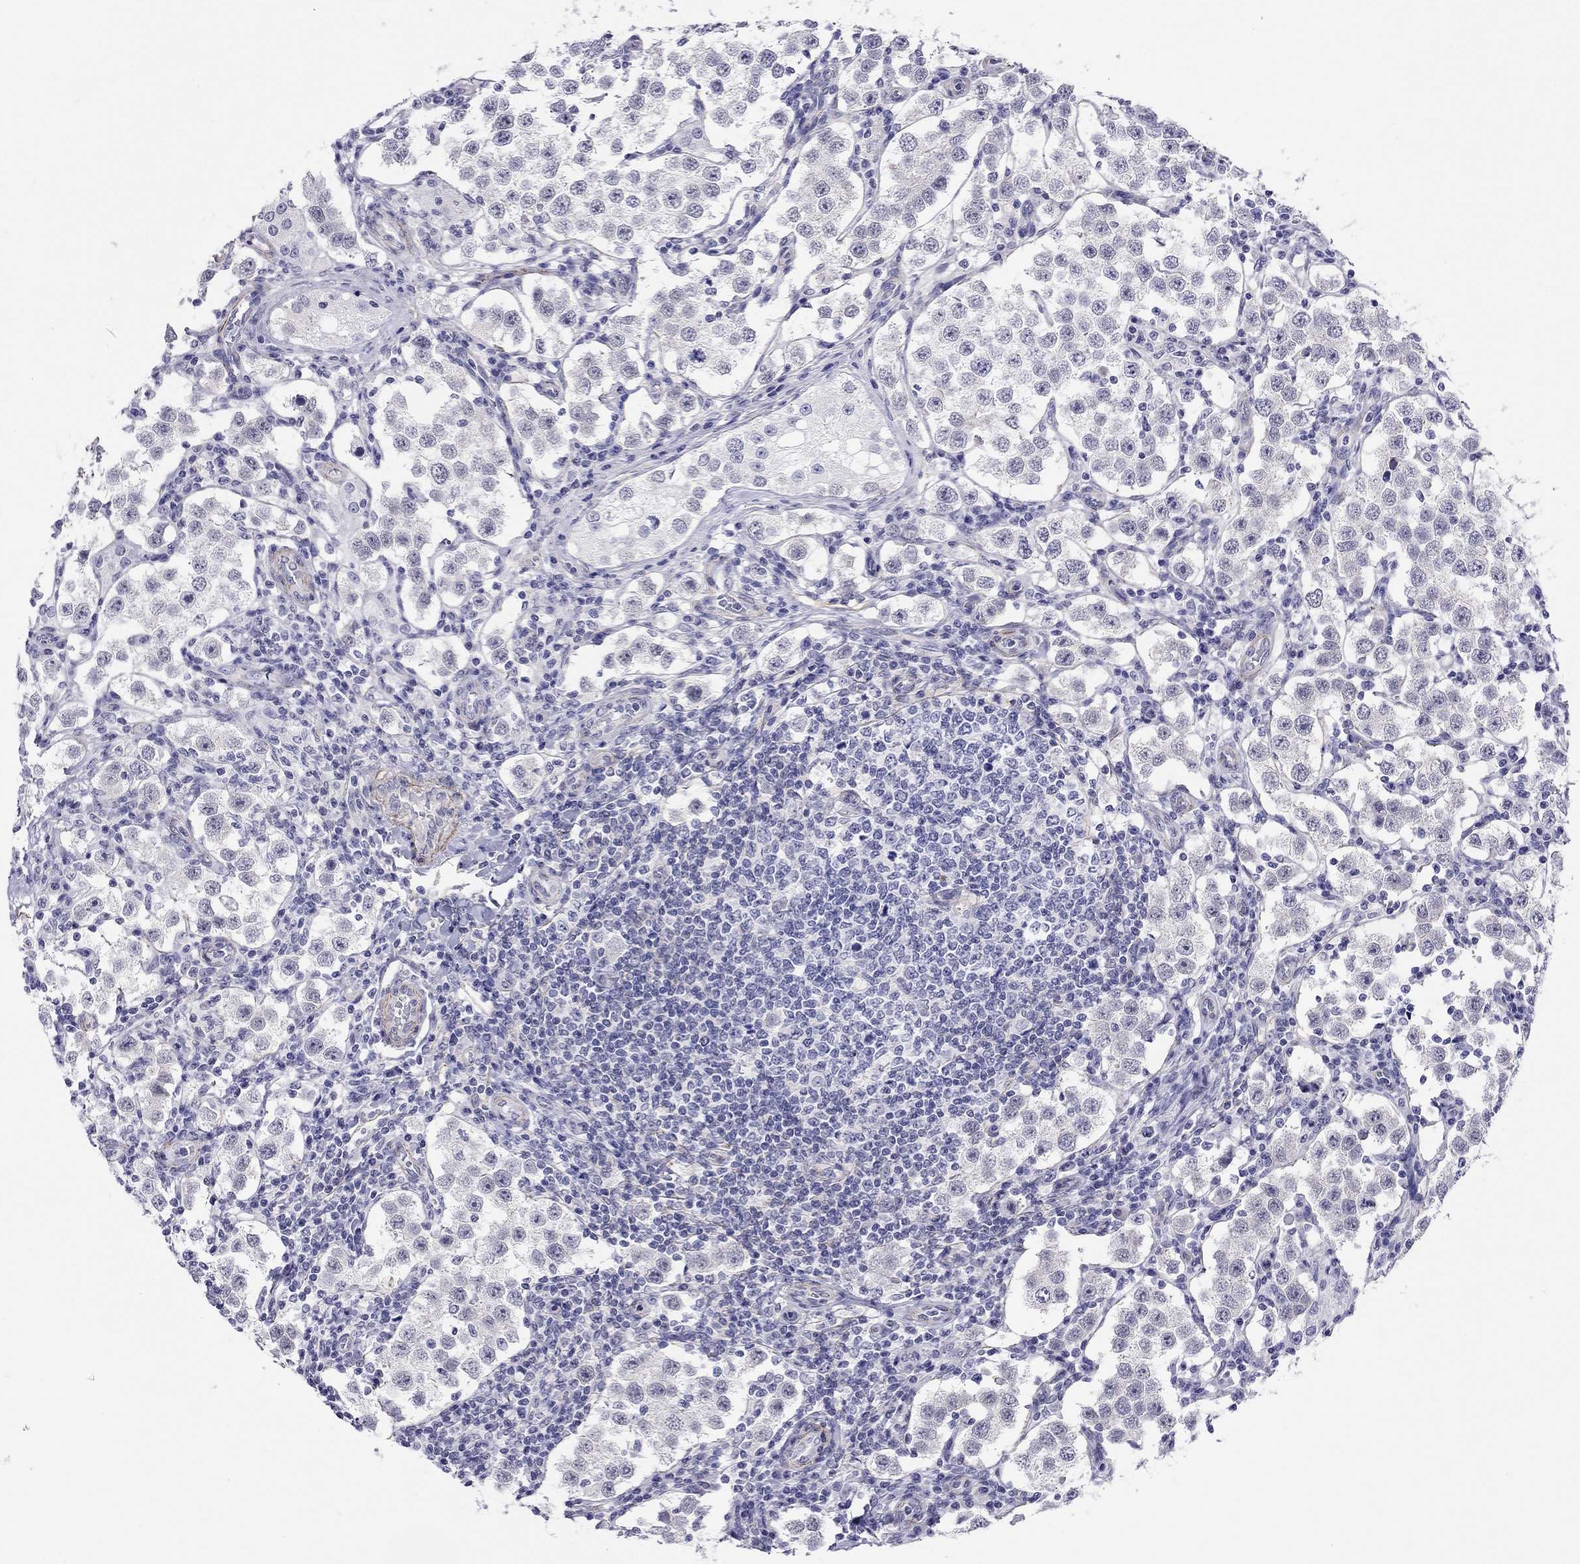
{"staining": {"intensity": "negative", "quantity": "none", "location": "none"}, "tissue": "testis cancer", "cell_type": "Tumor cells", "image_type": "cancer", "snomed": [{"axis": "morphology", "description": "Seminoma, NOS"}, {"axis": "topography", "description": "Testis"}], "caption": "This is a image of immunohistochemistry staining of testis seminoma, which shows no staining in tumor cells. (DAB immunohistochemistry (IHC), high magnification).", "gene": "MYMX", "patient": {"sex": "male", "age": 37}}